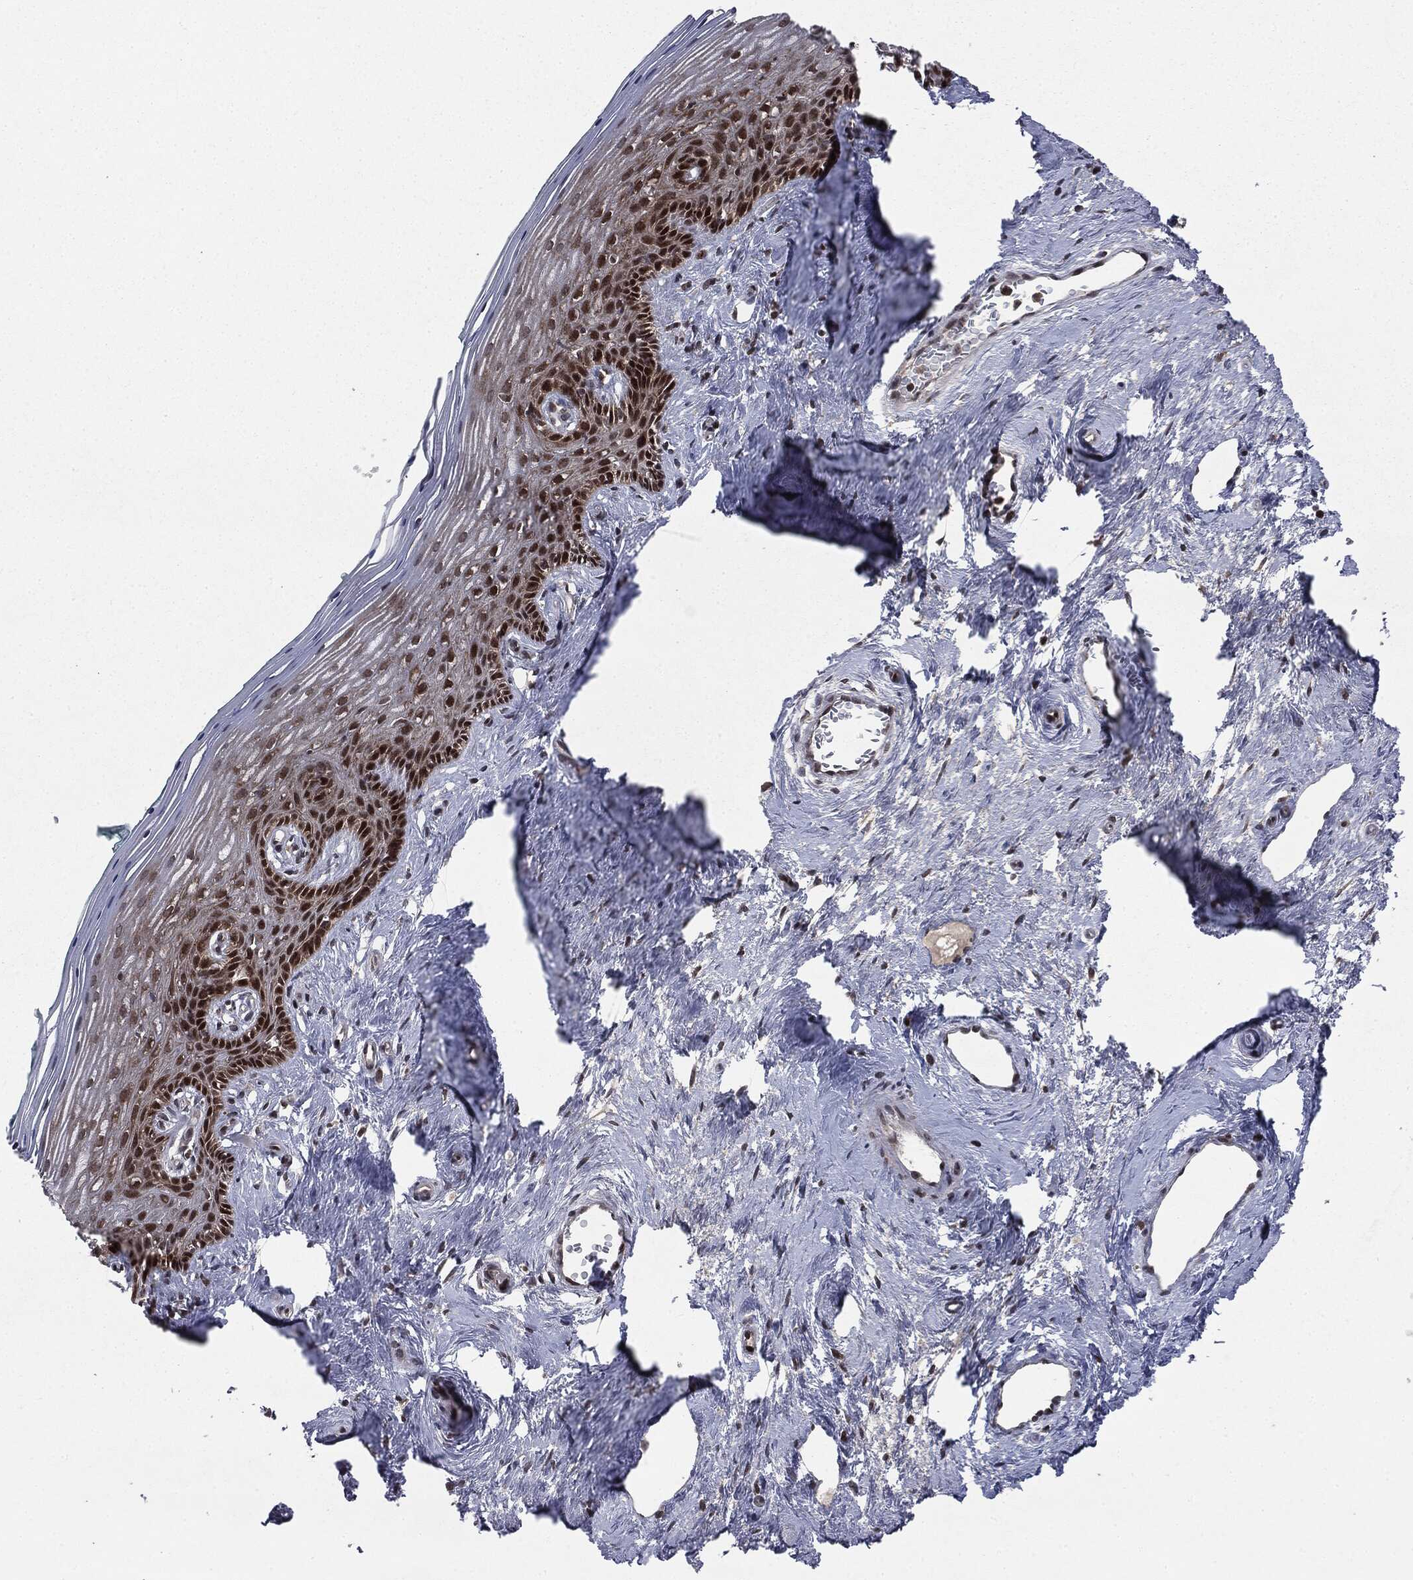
{"staining": {"intensity": "strong", "quantity": "25%-75%", "location": "nuclear"}, "tissue": "vagina", "cell_type": "Squamous epithelial cells", "image_type": "normal", "snomed": [{"axis": "morphology", "description": "Normal tissue, NOS"}, {"axis": "topography", "description": "Vagina"}], "caption": "High-power microscopy captured an immunohistochemistry (IHC) histopathology image of unremarkable vagina, revealing strong nuclear positivity in about 25%-75% of squamous epithelial cells.", "gene": "STAU2", "patient": {"sex": "female", "age": 45}}